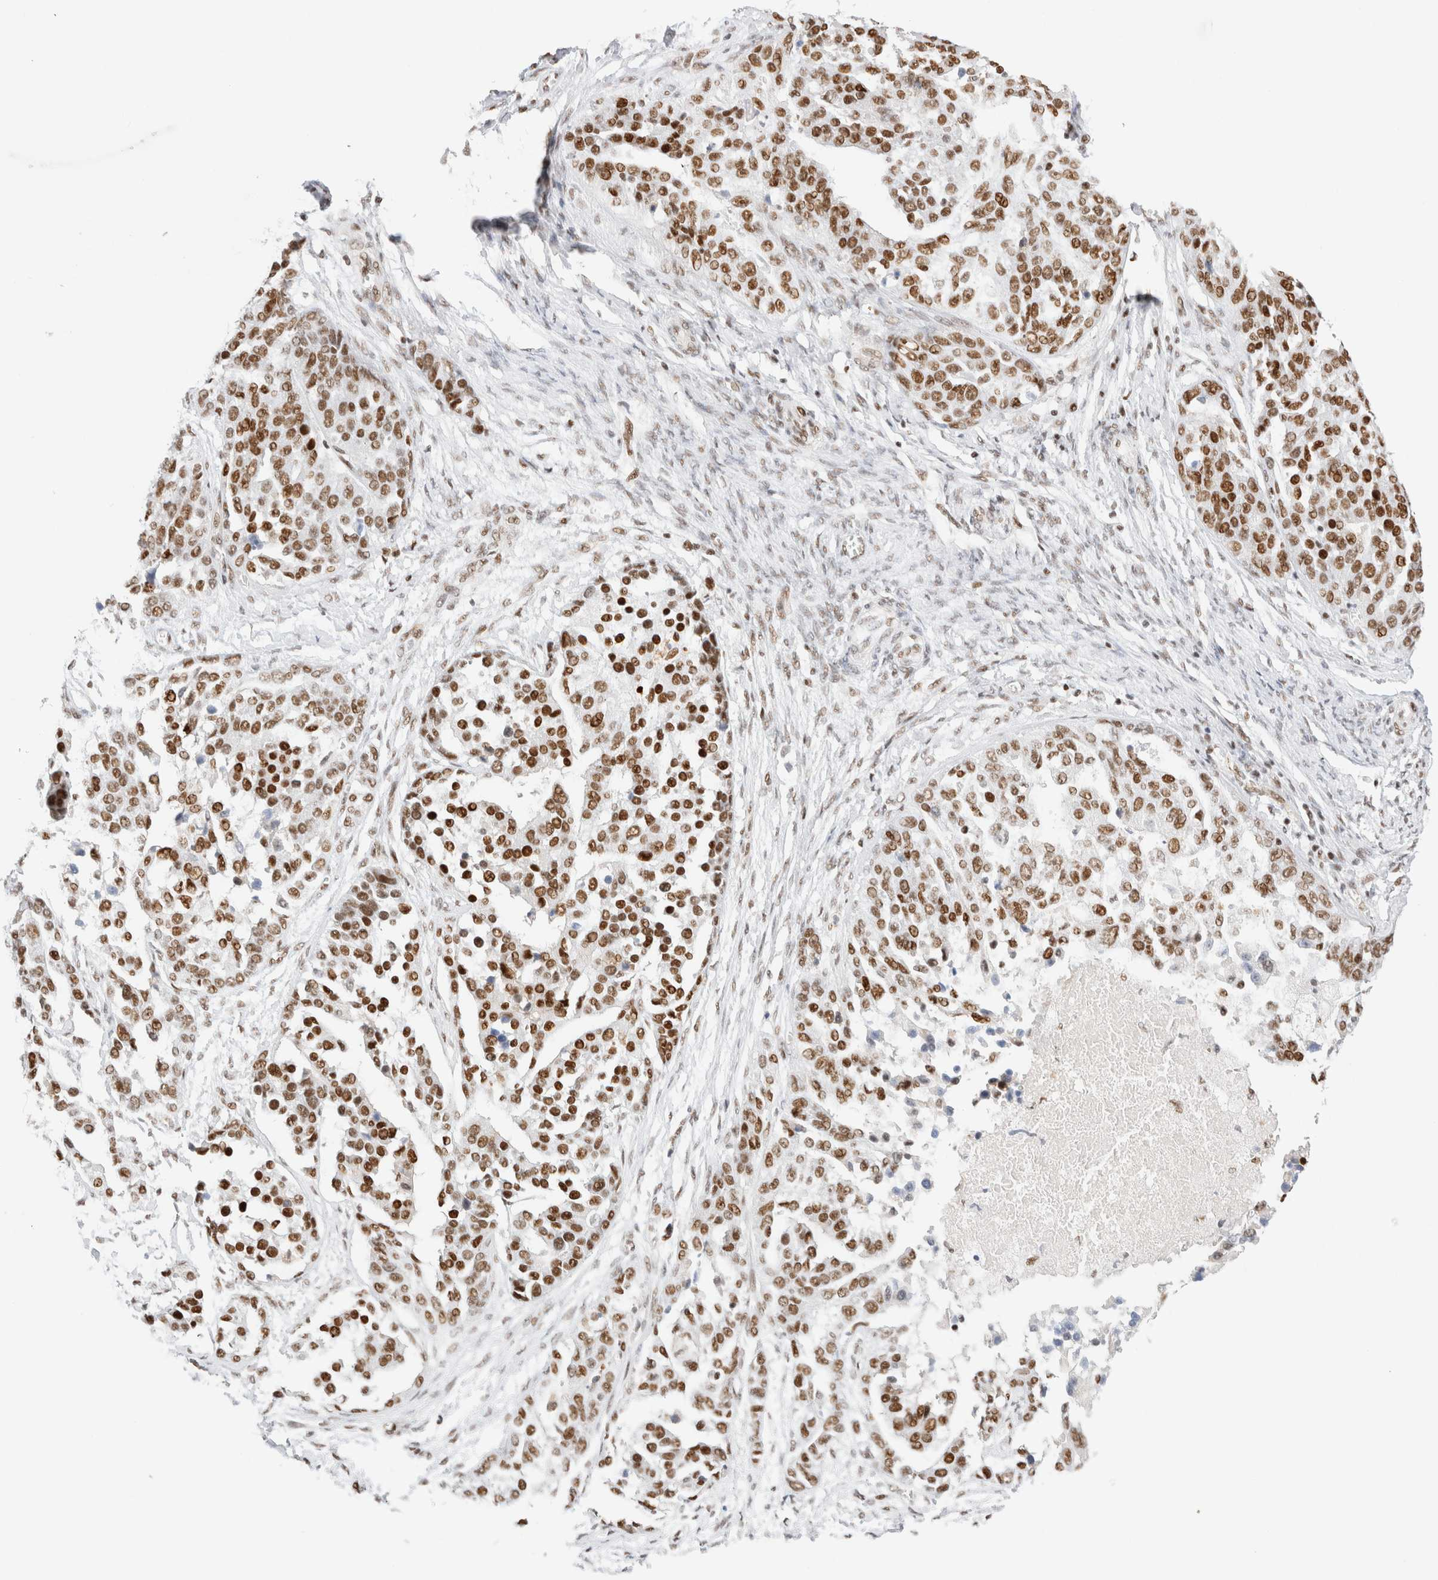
{"staining": {"intensity": "strong", "quantity": ">75%", "location": "nuclear"}, "tissue": "ovarian cancer", "cell_type": "Tumor cells", "image_type": "cancer", "snomed": [{"axis": "morphology", "description": "Cystadenocarcinoma, serous, NOS"}, {"axis": "topography", "description": "Ovary"}], "caption": "Ovarian serous cystadenocarcinoma was stained to show a protein in brown. There is high levels of strong nuclear staining in about >75% of tumor cells.", "gene": "ZNF282", "patient": {"sex": "female", "age": 44}}